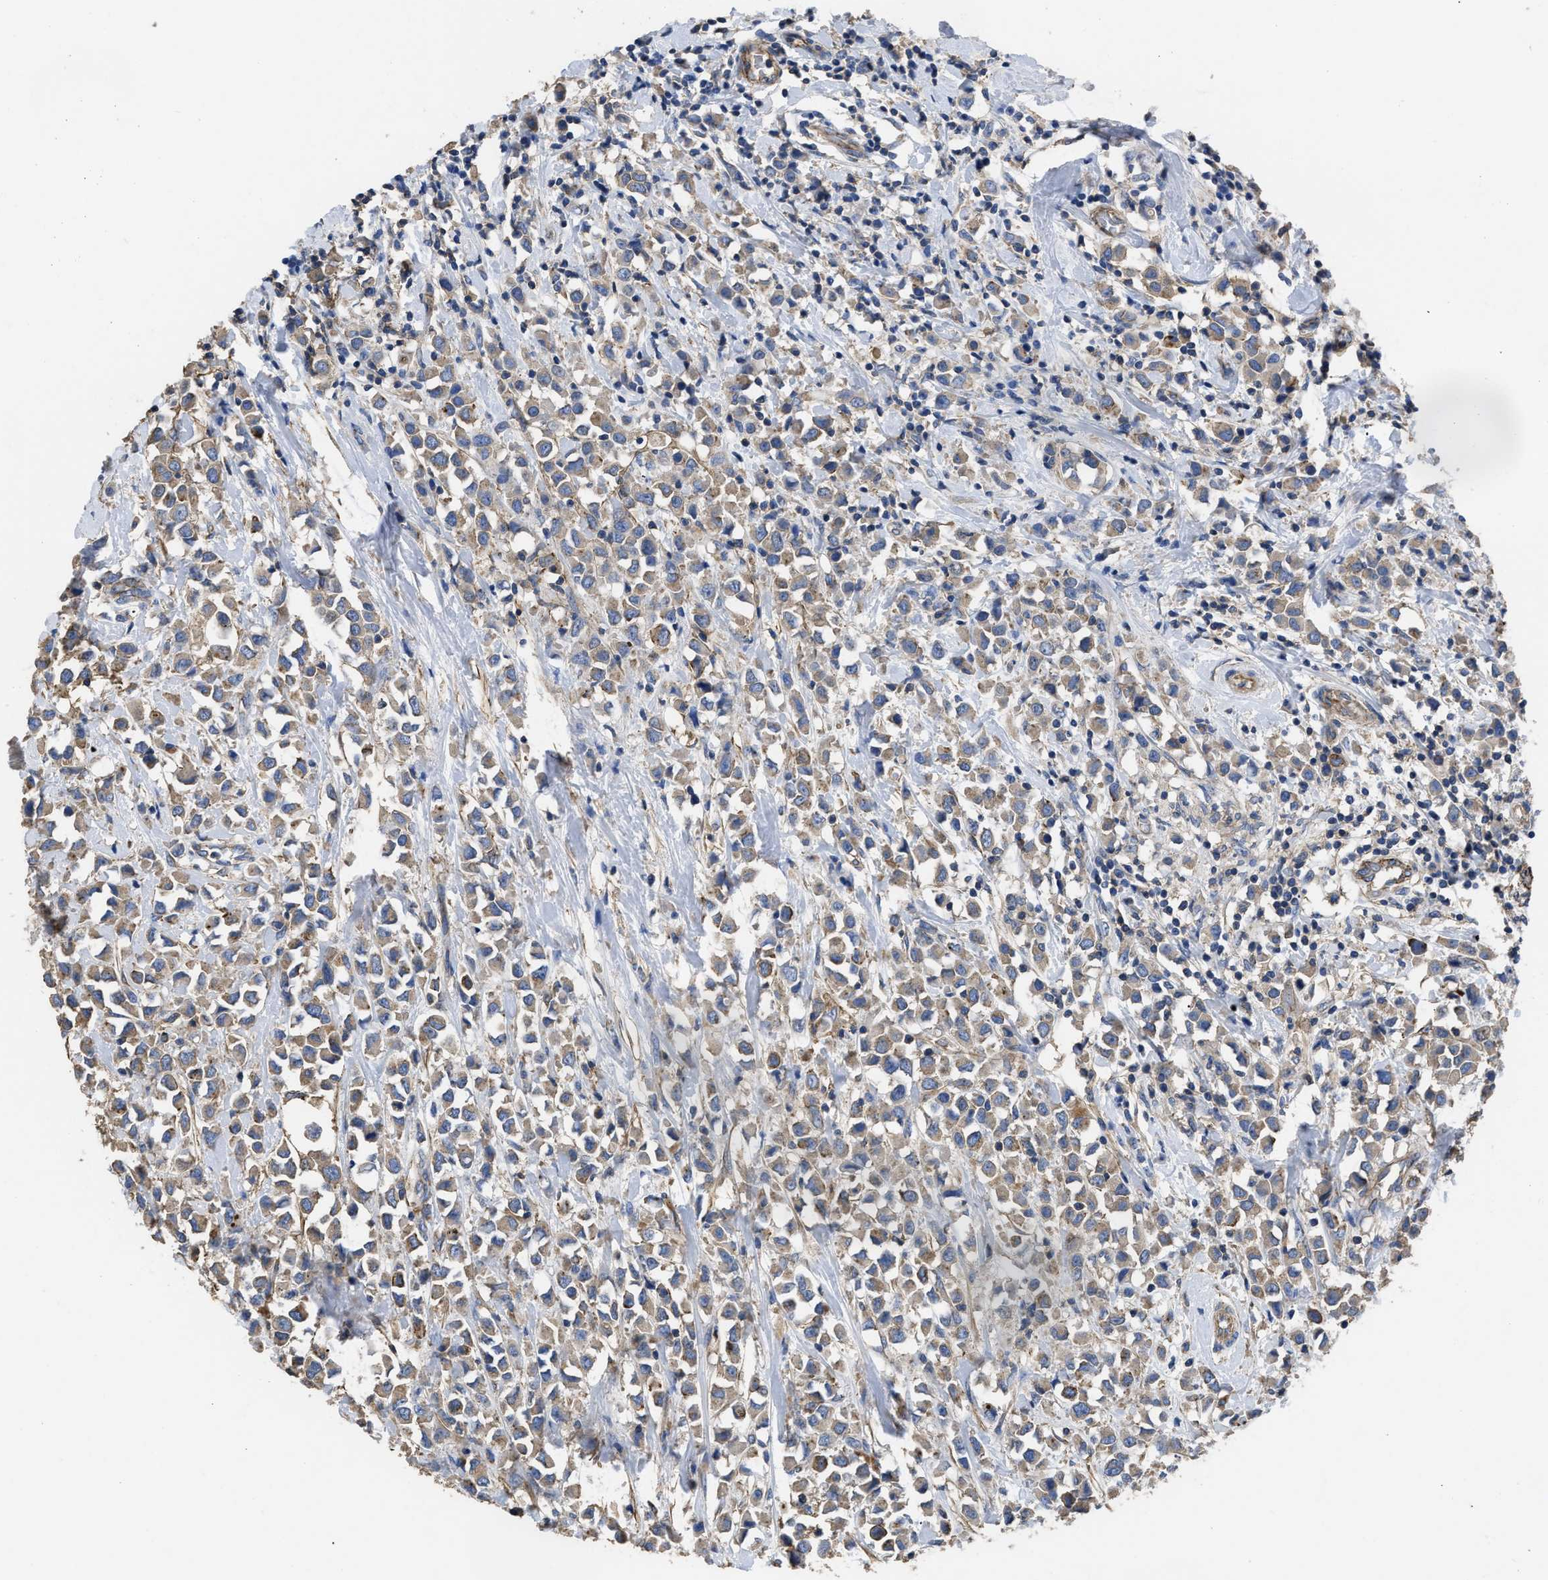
{"staining": {"intensity": "weak", "quantity": ">75%", "location": "cytoplasmic/membranous"}, "tissue": "breast cancer", "cell_type": "Tumor cells", "image_type": "cancer", "snomed": [{"axis": "morphology", "description": "Duct carcinoma"}, {"axis": "topography", "description": "Breast"}], "caption": "Immunohistochemistry (IHC) of breast cancer reveals low levels of weak cytoplasmic/membranous positivity in approximately >75% of tumor cells. (DAB IHC, brown staining for protein, blue staining for nuclei).", "gene": "USP4", "patient": {"sex": "female", "age": 61}}